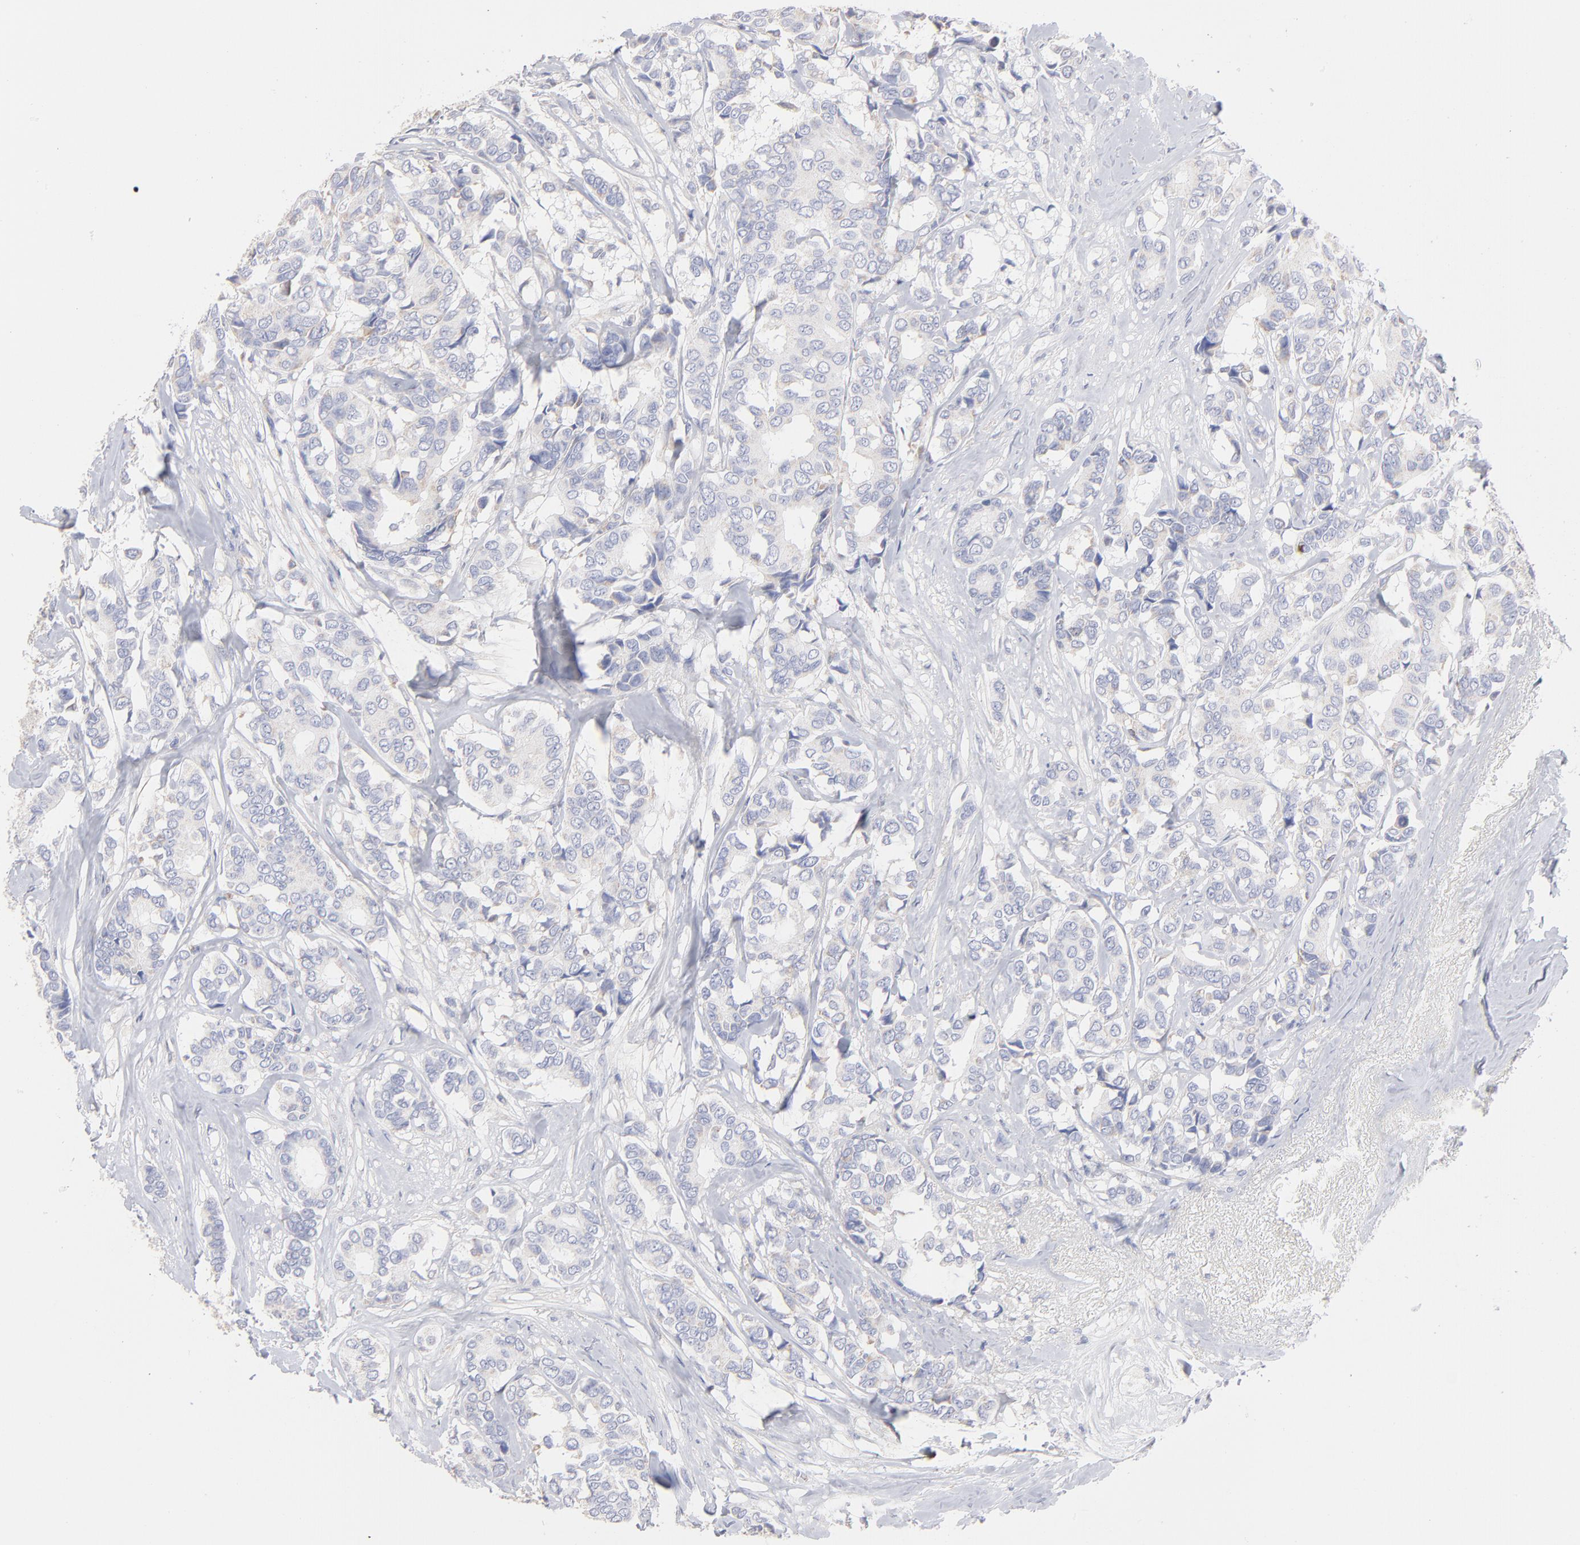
{"staining": {"intensity": "negative", "quantity": "none", "location": "none"}, "tissue": "breast cancer", "cell_type": "Tumor cells", "image_type": "cancer", "snomed": [{"axis": "morphology", "description": "Duct carcinoma"}, {"axis": "topography", "description": "Breast"}], "caption": "Tumor cells are negative for brown protein staining in breast intraductal carcinoma.", "gene": "TST", "patient": {"sex": "female", "age": 87}}